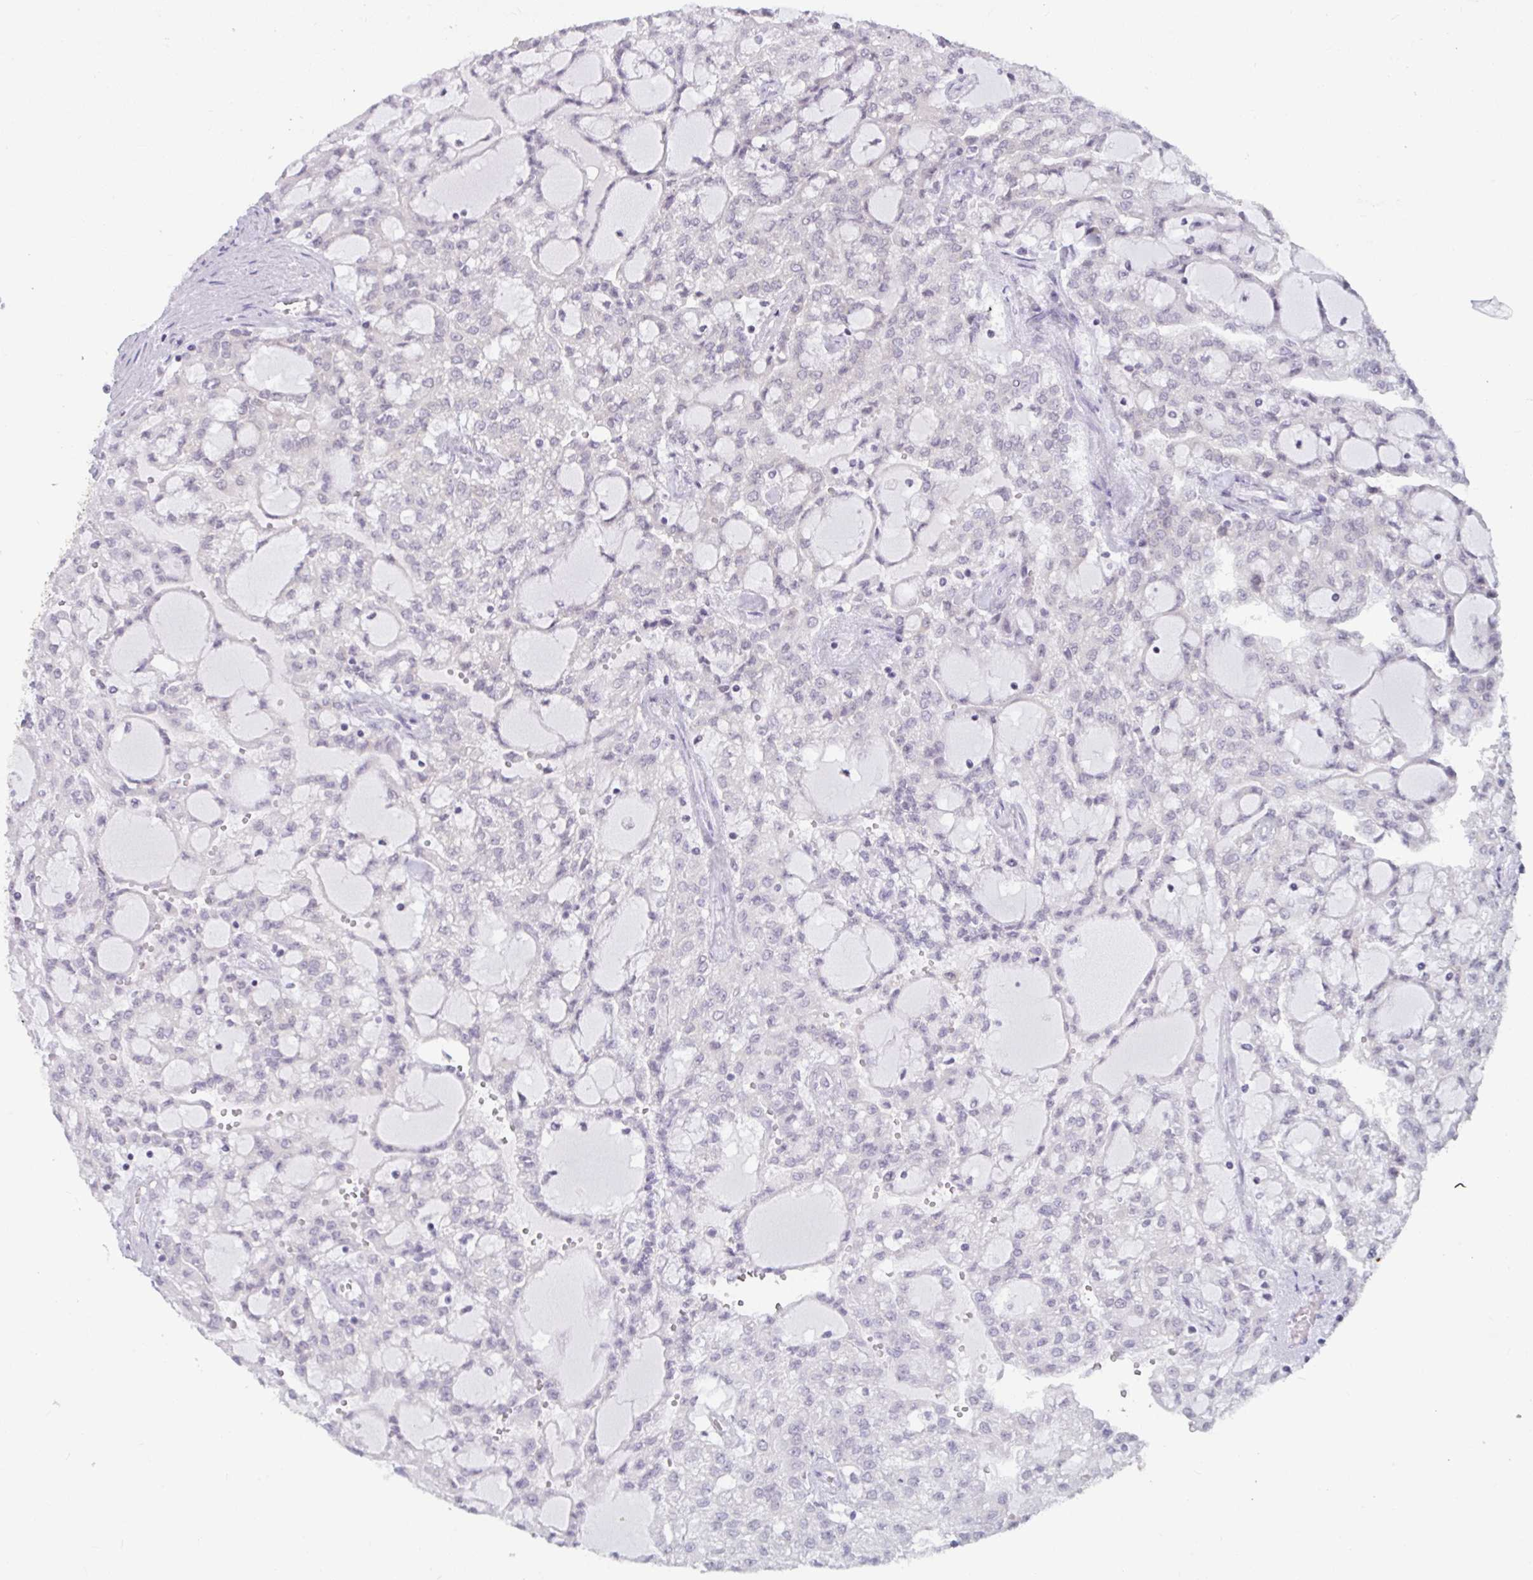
{"staining": {"intensity": "negative", "quantity": "none", "location": "none"}, "tissue": "renal cancer", "cell_type": "Tumor cells", "image_type": "cancer", "snomed": [{"axis": "morphology", "description": "Adenocarcinoma, NOS"}, {"axis": "topography", "description": "Kidney"}], "caption": "Renal cancer (adenocarcinoma) stained for a protein using immunohistochemistry reveals no expression tumor cells.", "gene": "TBC1D4", "patient": {"sex": "male", "age": 63}}